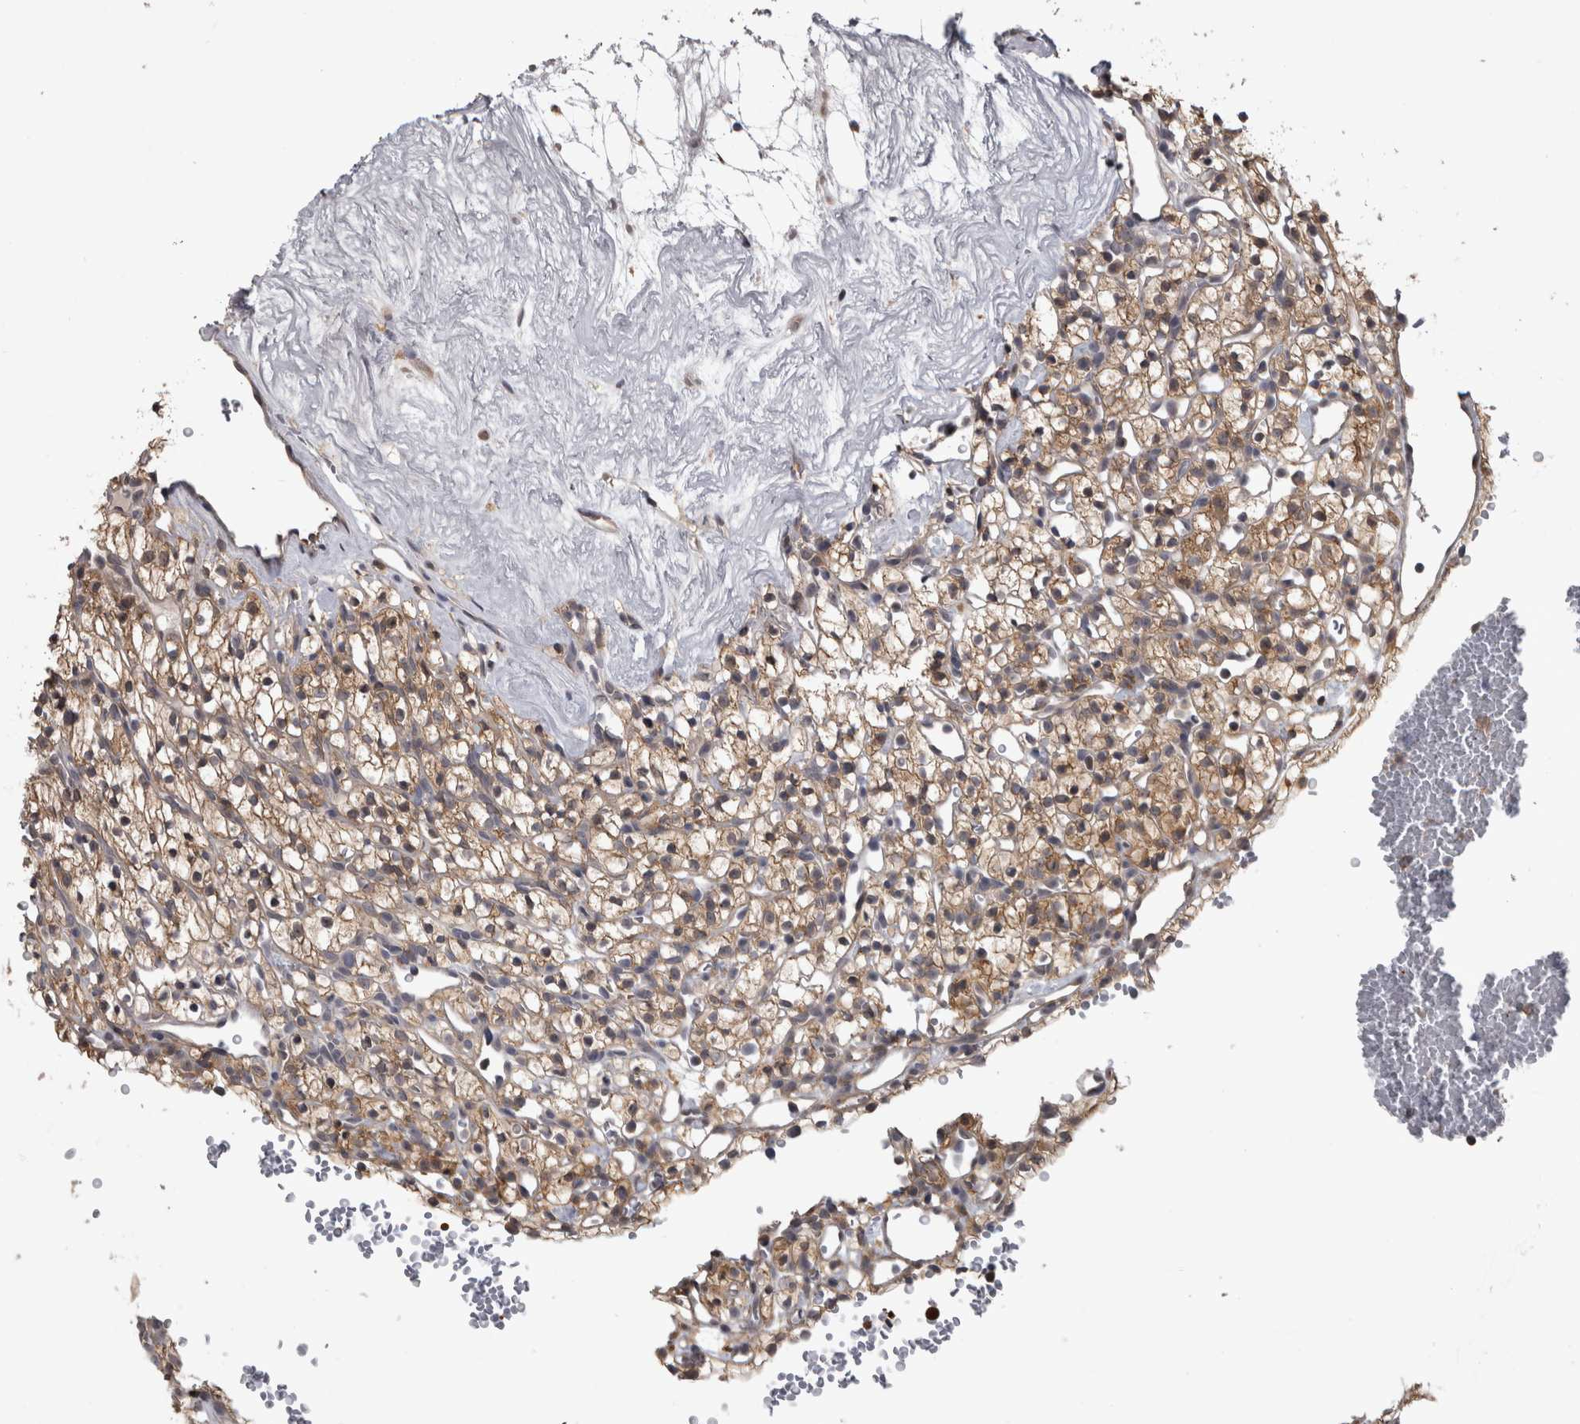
{"staining": {"intensity": "weak", "quantity": ">75%", "location": "cytoplasmic/membranous"}, "tissue": "renal cancer", "cell_type": "Tumor cells", "image_type": "cancer", "snomed": [{"axis": "morphology", "description": "Adenocarcinoma, NOS"}, {"axis": "topography", "description": "Kidney"}], "caption": "Brown immunohistochemical staining in adenocarcinoma (renal) displays weak cytoplasmic/membranous positivity in about >75% of tumor cells. Immunohistochemistry (ihc) stains the protein in brown and the nuclei are stained blue.", "gene": "APRT", "patient": {"sex": "female", "age": 57}}